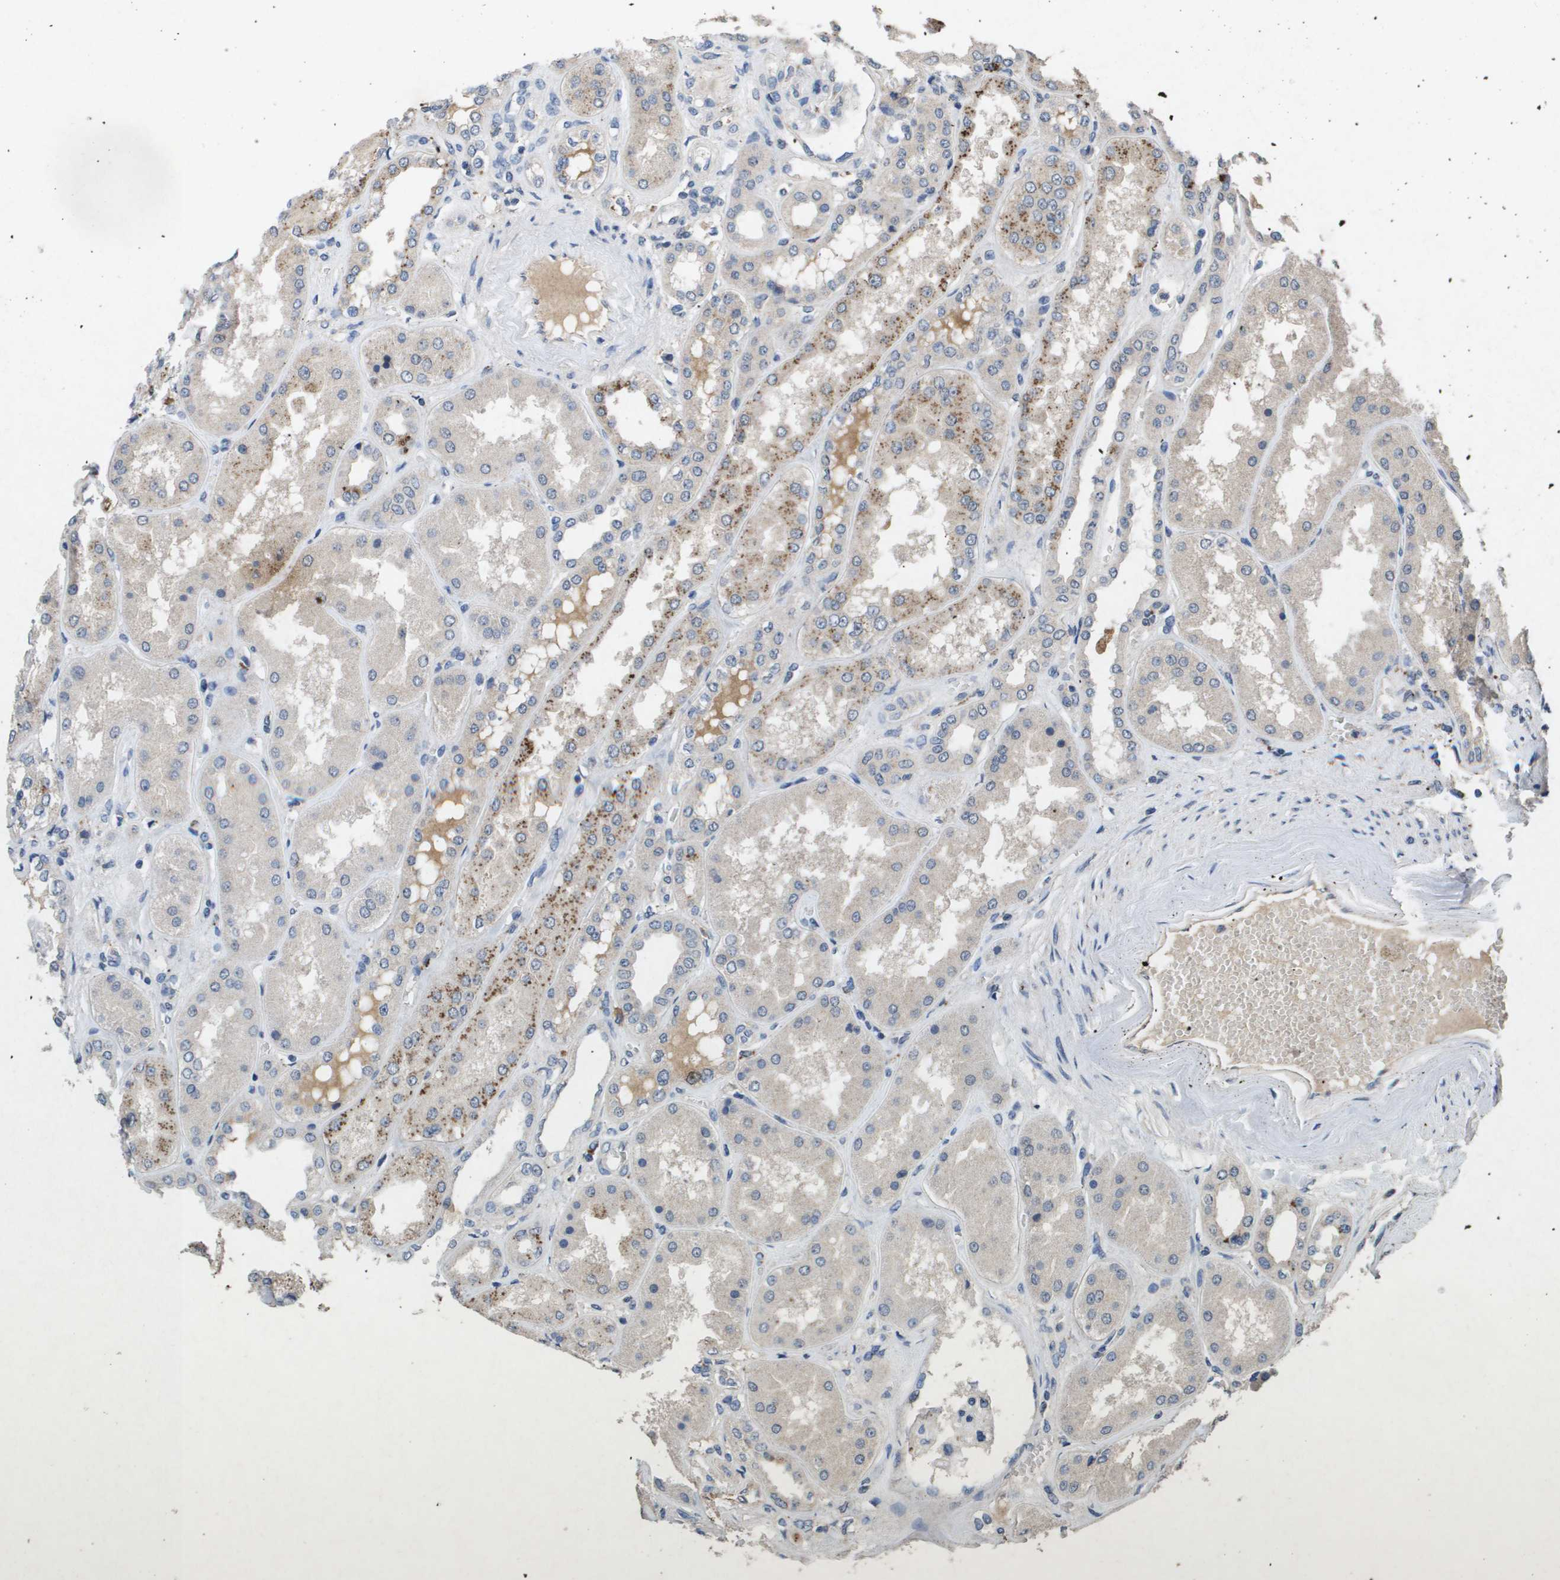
{"staining": {"intensity": "negative", "quantity": "none", "location": "none"}, "tissue": "kidney", "cell_type": "Cells in glomeruli", "image_type": "normal", "snomed": [{"axis": "morphology", "description": "Normal tissue, NOS"}, {"axis": "topography", "description": "Kidney"}], "caption": "This is an IHC histopathology image of benign human kidney. There is no expression in cells in glomeruli.", "gene": "PROC", "patient": {"sex": "female", "age": 56}}